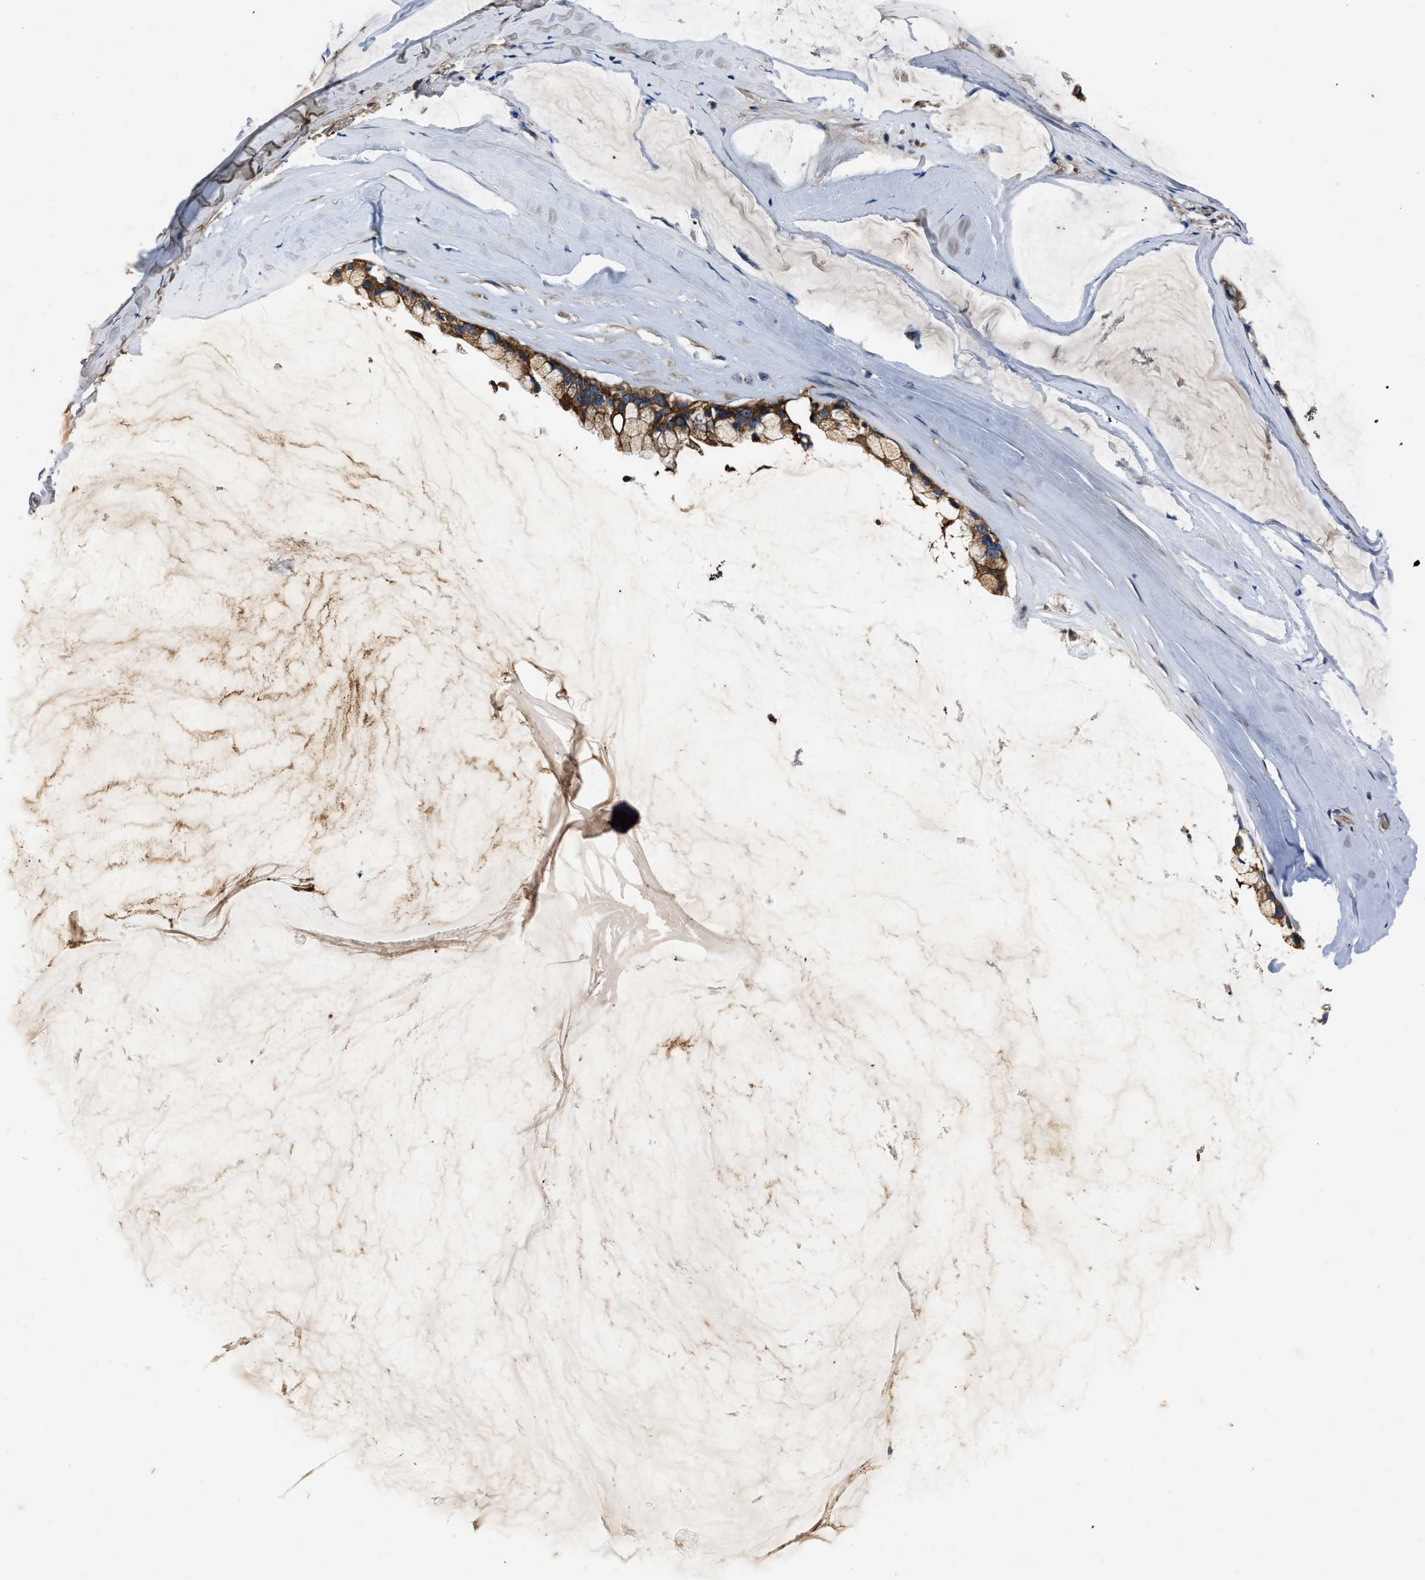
{"staining": {"intensity": "moderate", "quantity": ">75%", "location": "cytoplasmic/membranous"}, "tissue": "ovarian cancer", "cell_type": "Tumor cells", "image_type": "cancer", "snomed": [{"axis": "morphology", "description": "Cystadenocarcinoma, mucinous, NOS"}, {"axis": "topography", "description": "Ovary"}], "caption": "Moderate cytoplasmic/membranous protein staining is seen in about >75% of tumor cells in mucinous cystadenocarcinoma (ovarian).", "gene": "ERC1", "patient": {"sex": "female", "age": 39}}